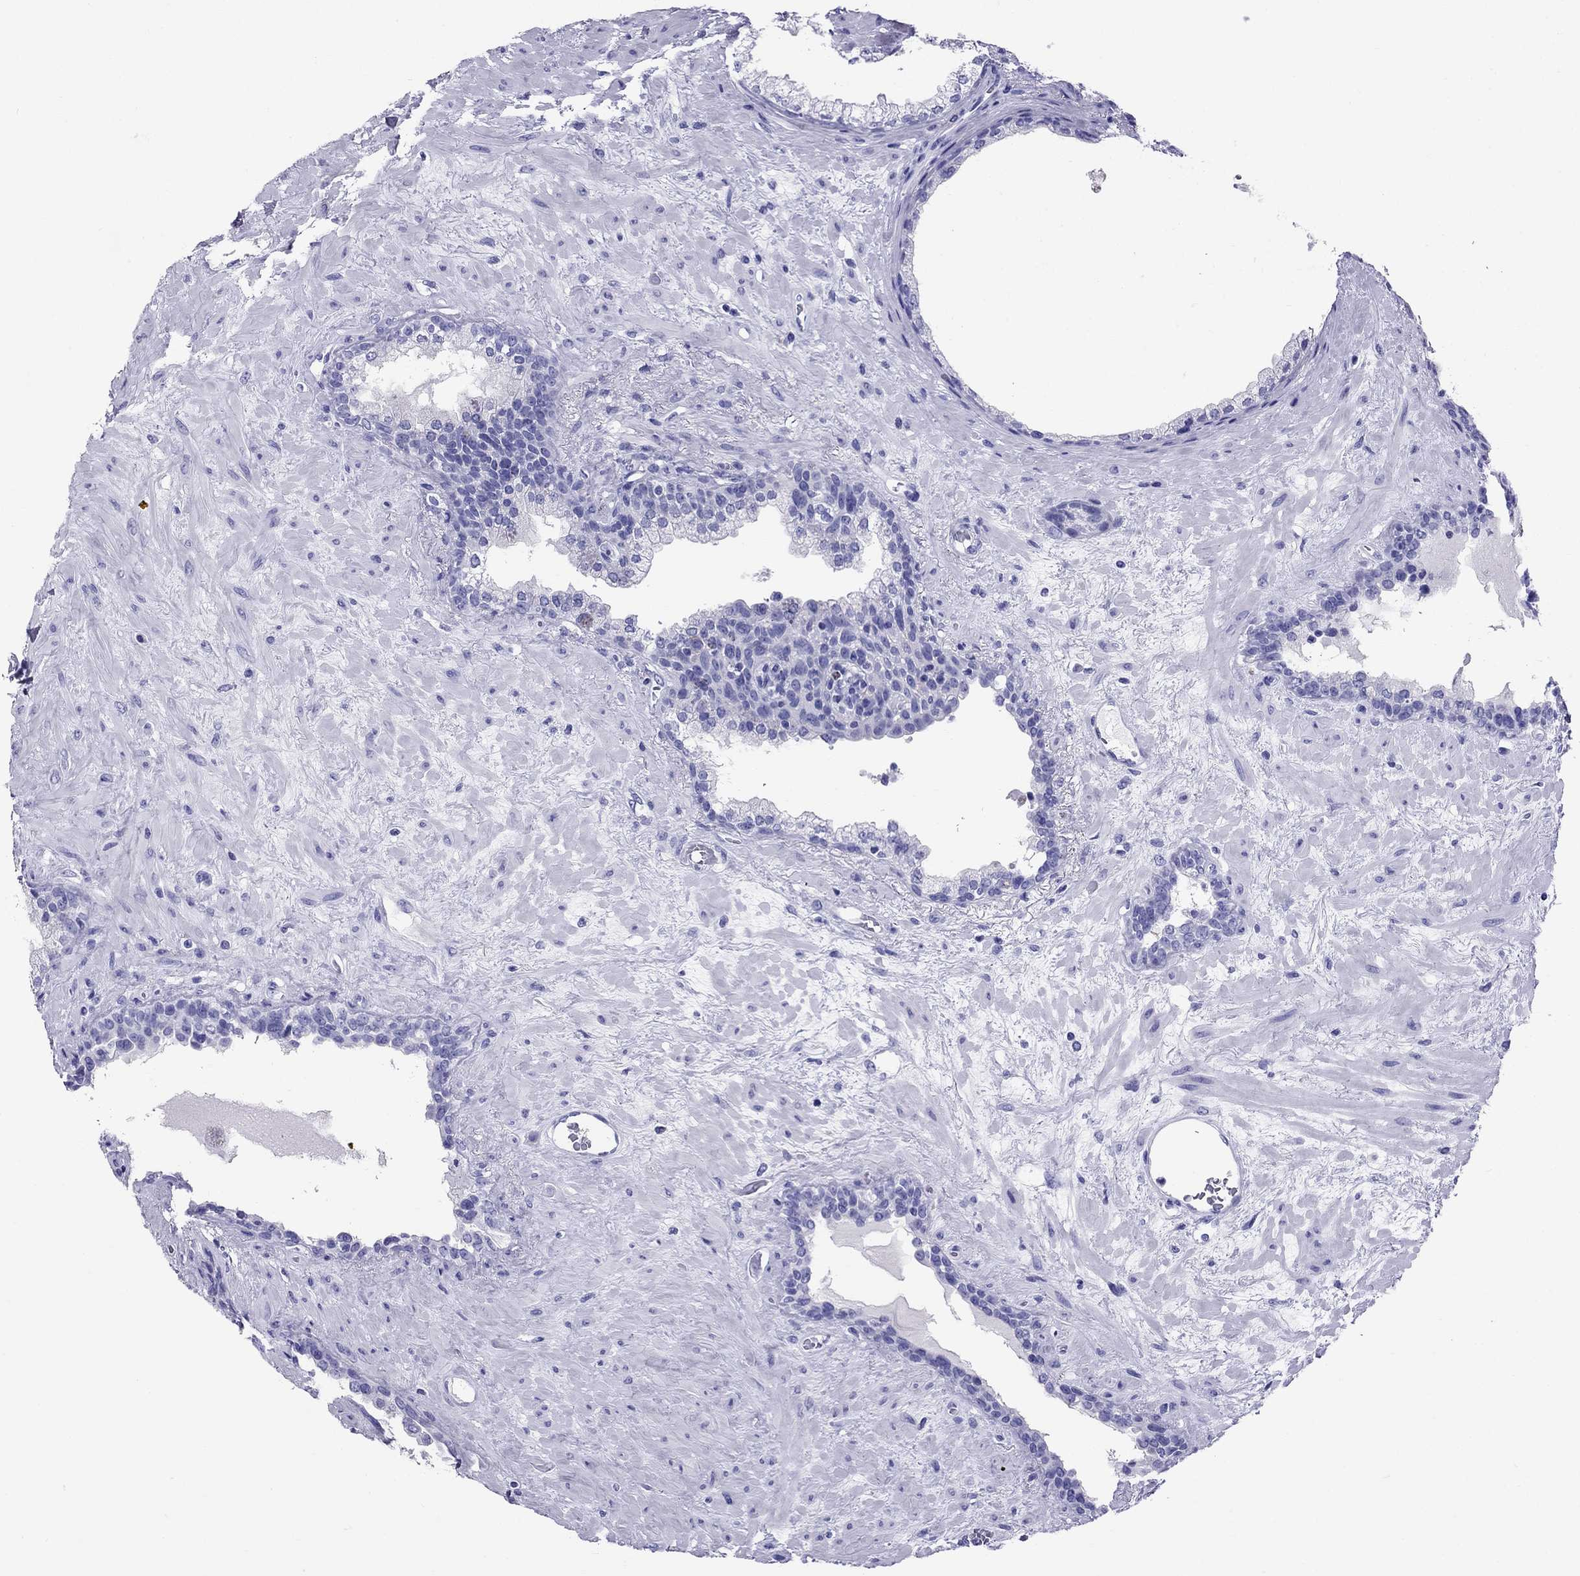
{"staining": {"intensity": "negative", "quantity": "none", "location": "none"}, "tissue": "prostate", "cell_type": "Glandular cells", "image_type": "normal", "snomed": [{"axis": "morphology", "description": "Normal tissue, NOS"}, {"axis": "topography", "description": "Prostate"}], "caption": "The IHC photomicrograph has no significant positivity in glandular cells of prostate. (Immunohistochemistry (ihc), brightfield microscopy, high magnification).", "gene": "AVPR1B", "patient": {"sex": "male", "age": 63}}